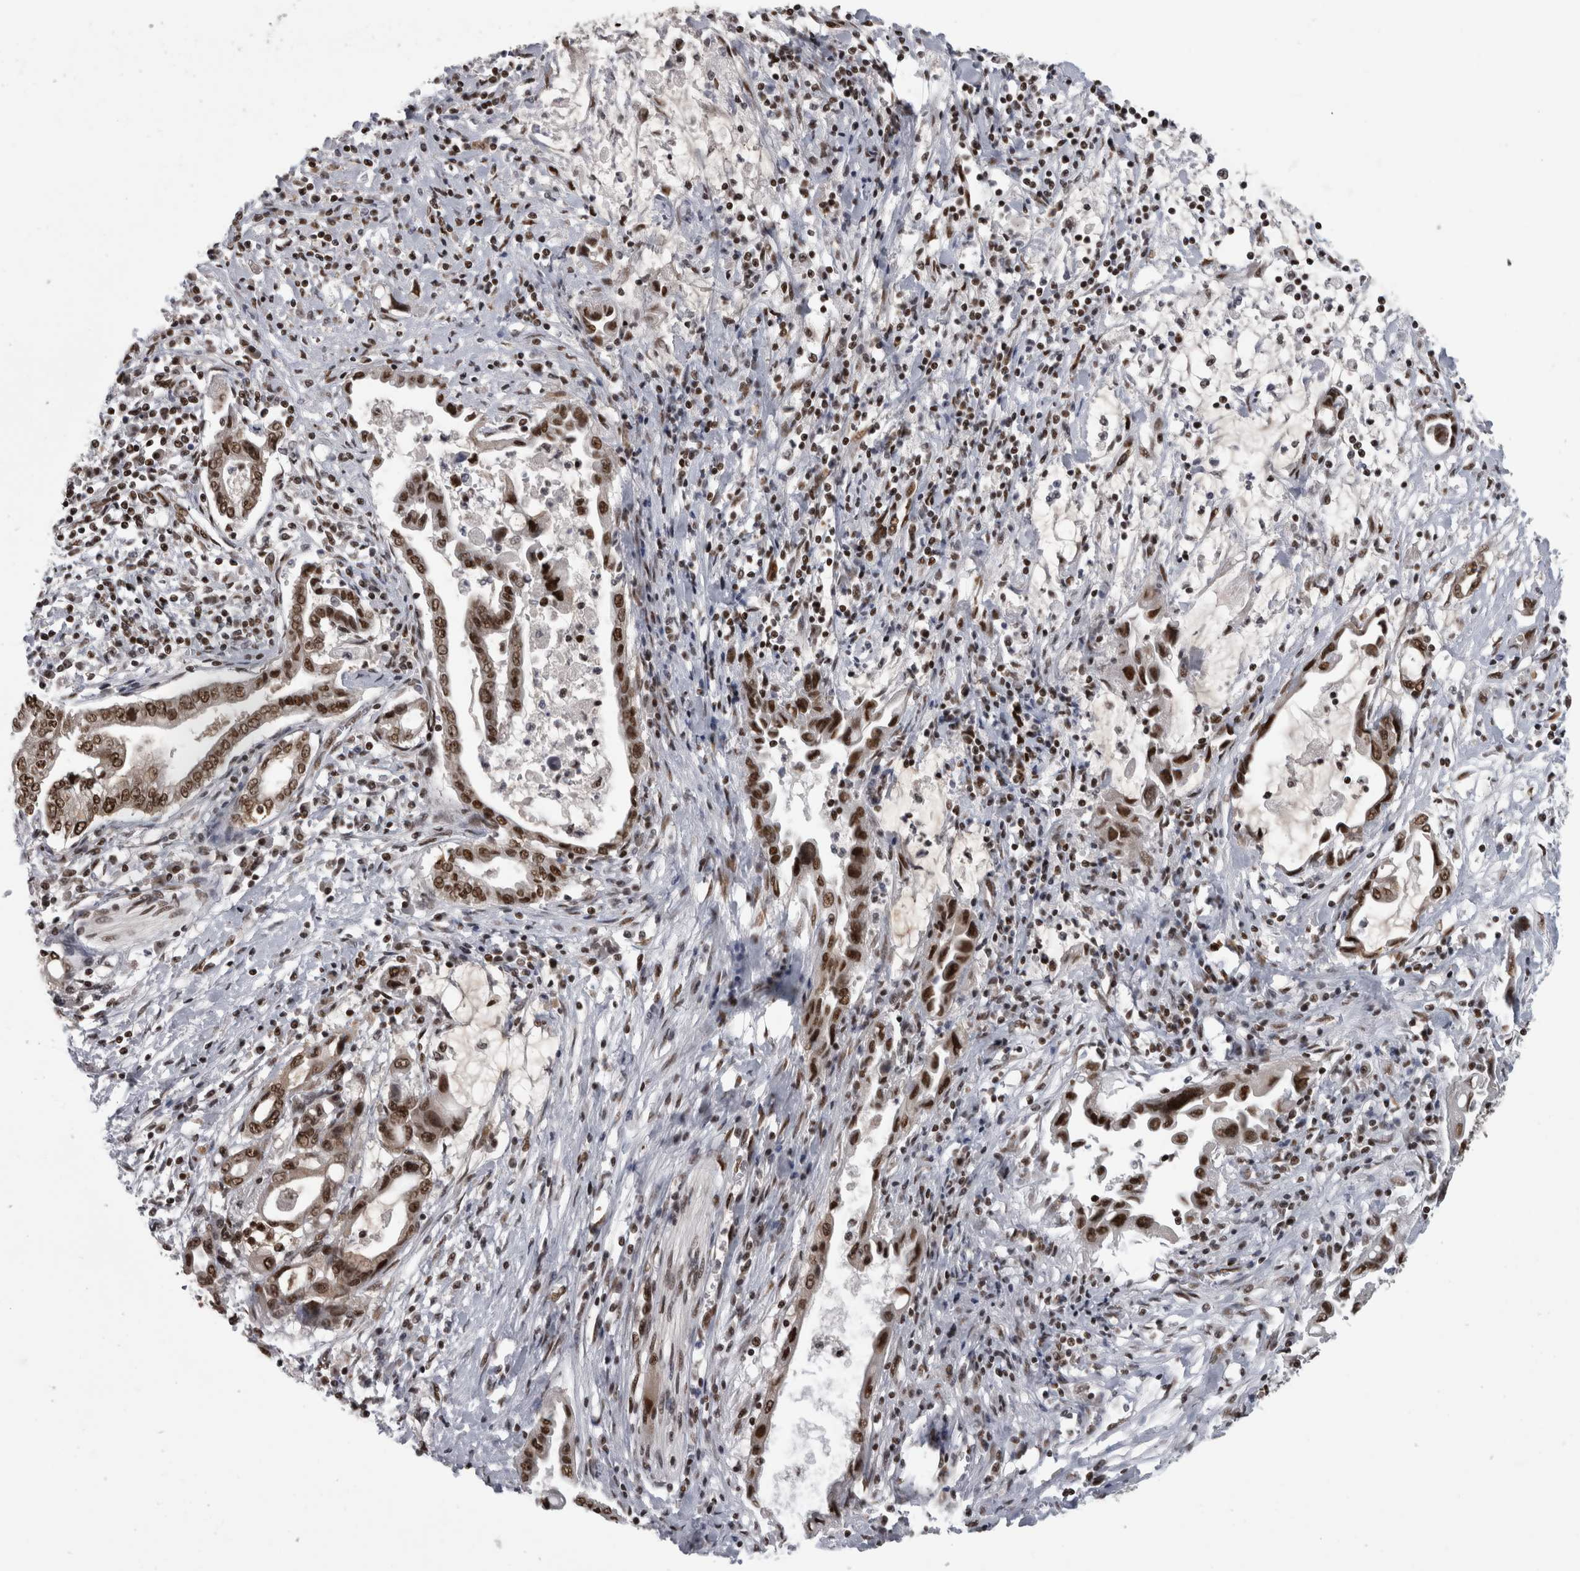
{"staining": {"intensity": "strong", "quantity": ">75%", "location": "nuclear"}, "tissue": "pancreatic cancer", "cell_type": "Tumor cells", "image_type": "cancer", "snomed": [{"axis": "morphology", "description": "Adenocarcinoma, NOS"}, {"axis": "topography", "description": "Pancreas"}], "caption": "There is high levels of strong nuclear expression in tumor cells of pancreatic cancer, as demonstrated by immunohistochemical staining (brown color).", "gene": "ZSCAN2", "patient": {"sex": "female", "age": 57}}